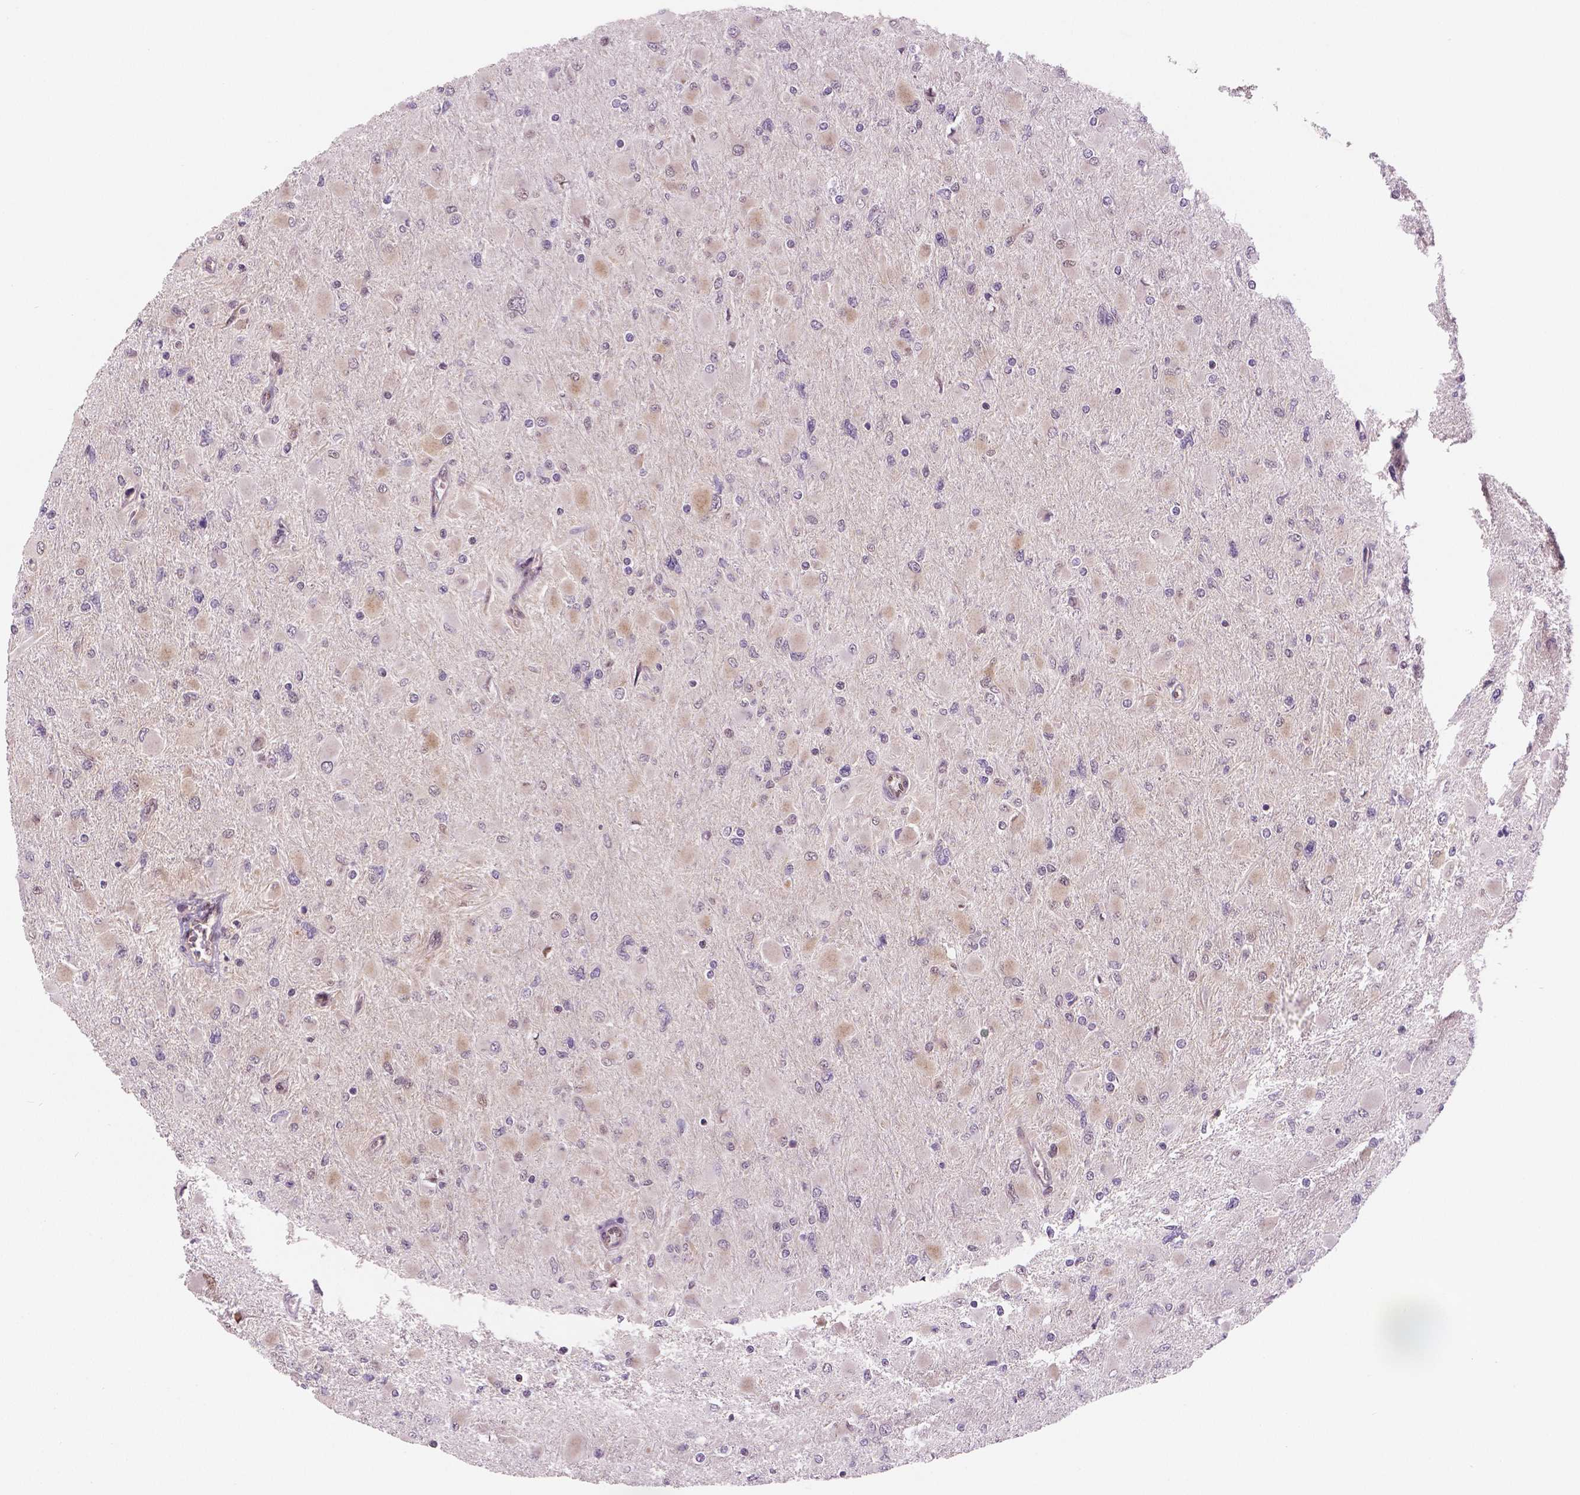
{"staining": {"intensity": "negative", "quantity": "none", "location": "none"}, "tissue": "glioma", "cell_type": "Tumor cells", "image_type": "cancer", "snomed": [{"axis": "morphology", "description": "Glioma, malignant, High grade"}, {"axis": "topography", "description": "Cerebral cortex"}], "caption": "Immunohistochemical staining of glioma reveals no significant positivity in tumor cells. Nuclei are stained in blue.", "gene": "STAT3", "patient": {"sex": "female", "age": 36}}